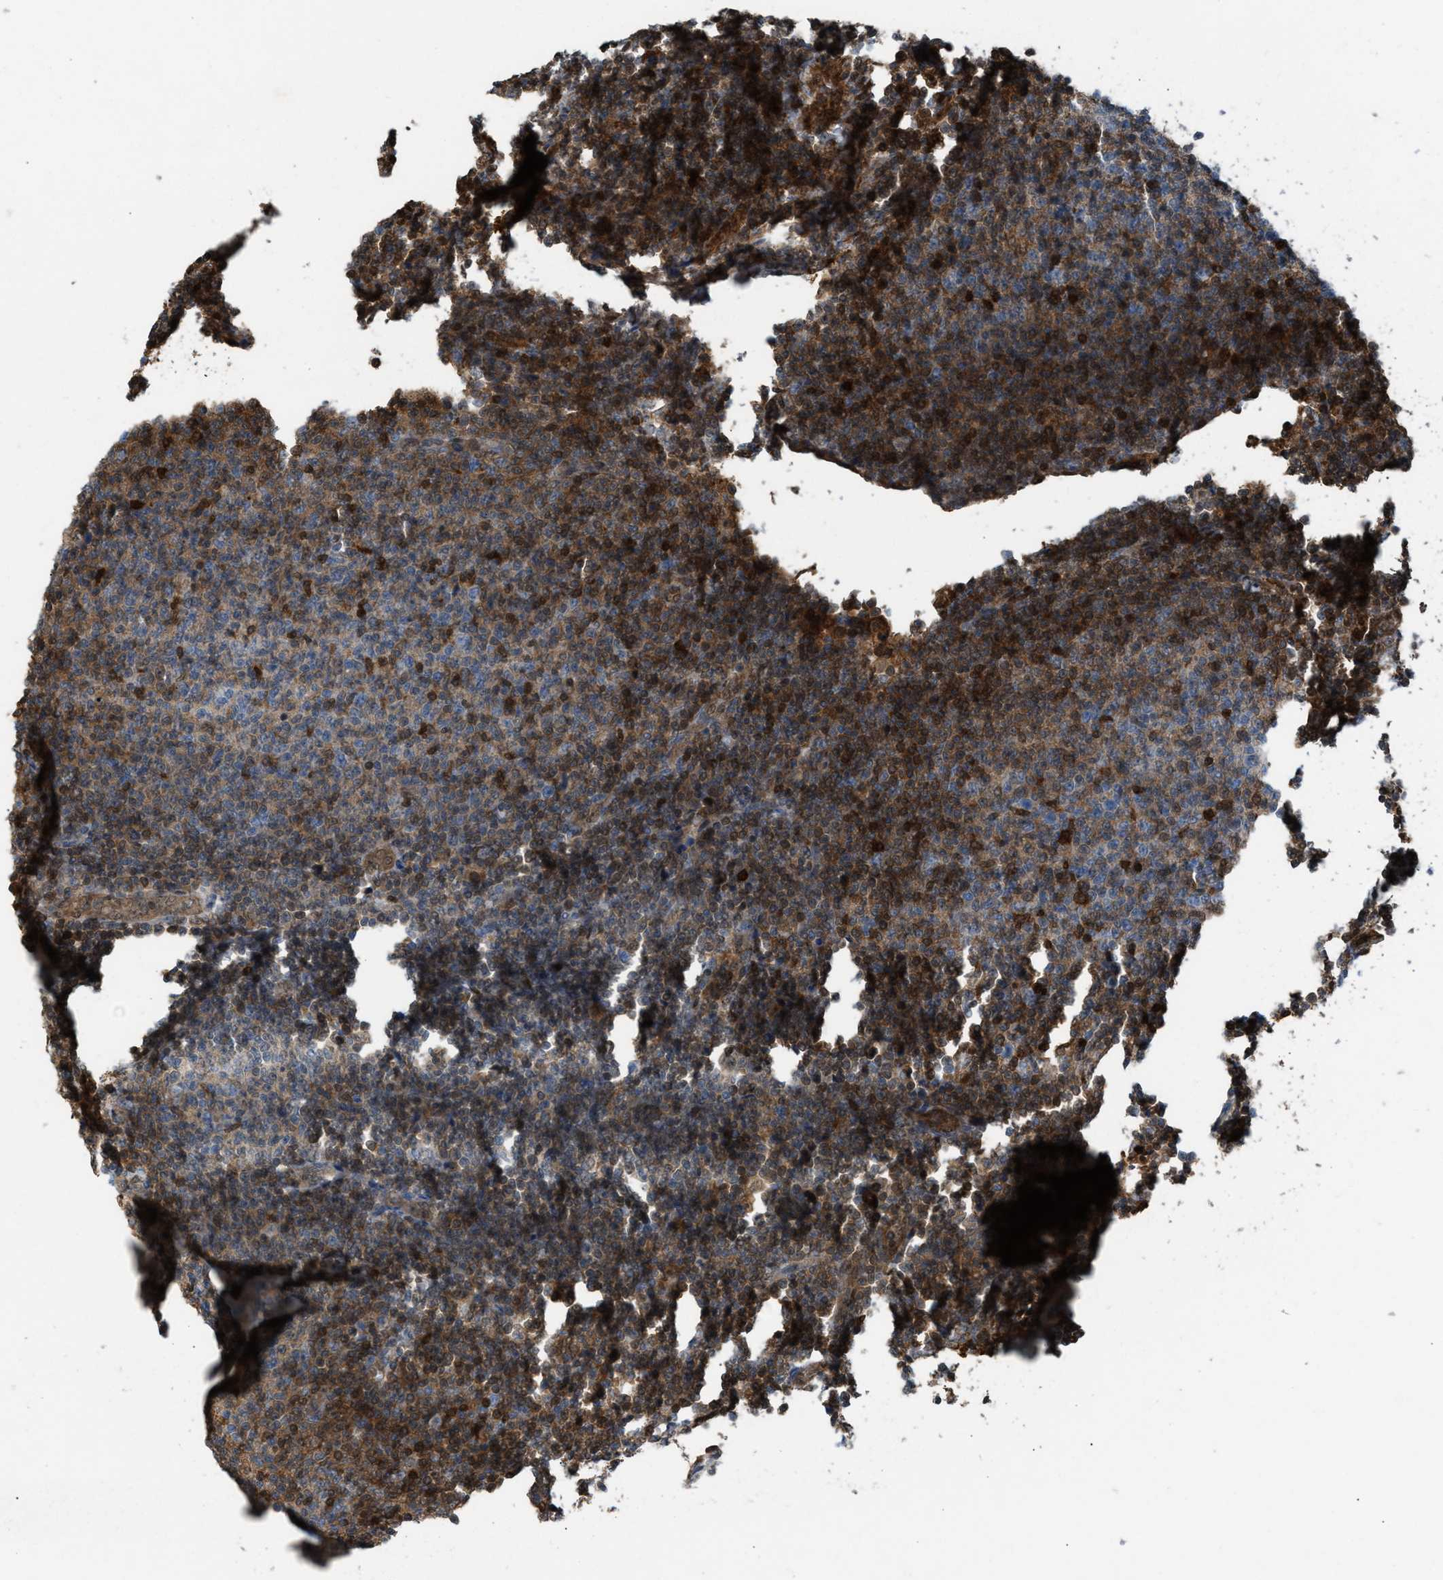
{"staining": {"intensity": "moderate", "quantity": "25%-75%", "location": "cytoplasmic/membranous"}, "tissue": "lymphoma", "cell_type": "Tumor cells", "image_type": "cancer", "snomed": [{"axis": "morphology", "description": "Malignant lymphoma, non-Hodgkin's type, Low grade"}, {"axis": "topography", "description": "Lymph node"}], "caption": "Low-grade malignant lymphoma, non-Hodgkin's type was stained to show a protein in brown. There is medium levels of moderate cytoplasmic/membranous positivity in about 25%-75% of tumor cells.", "gene": "TPK1", "patient": {"sex": "male", "age": 66}}